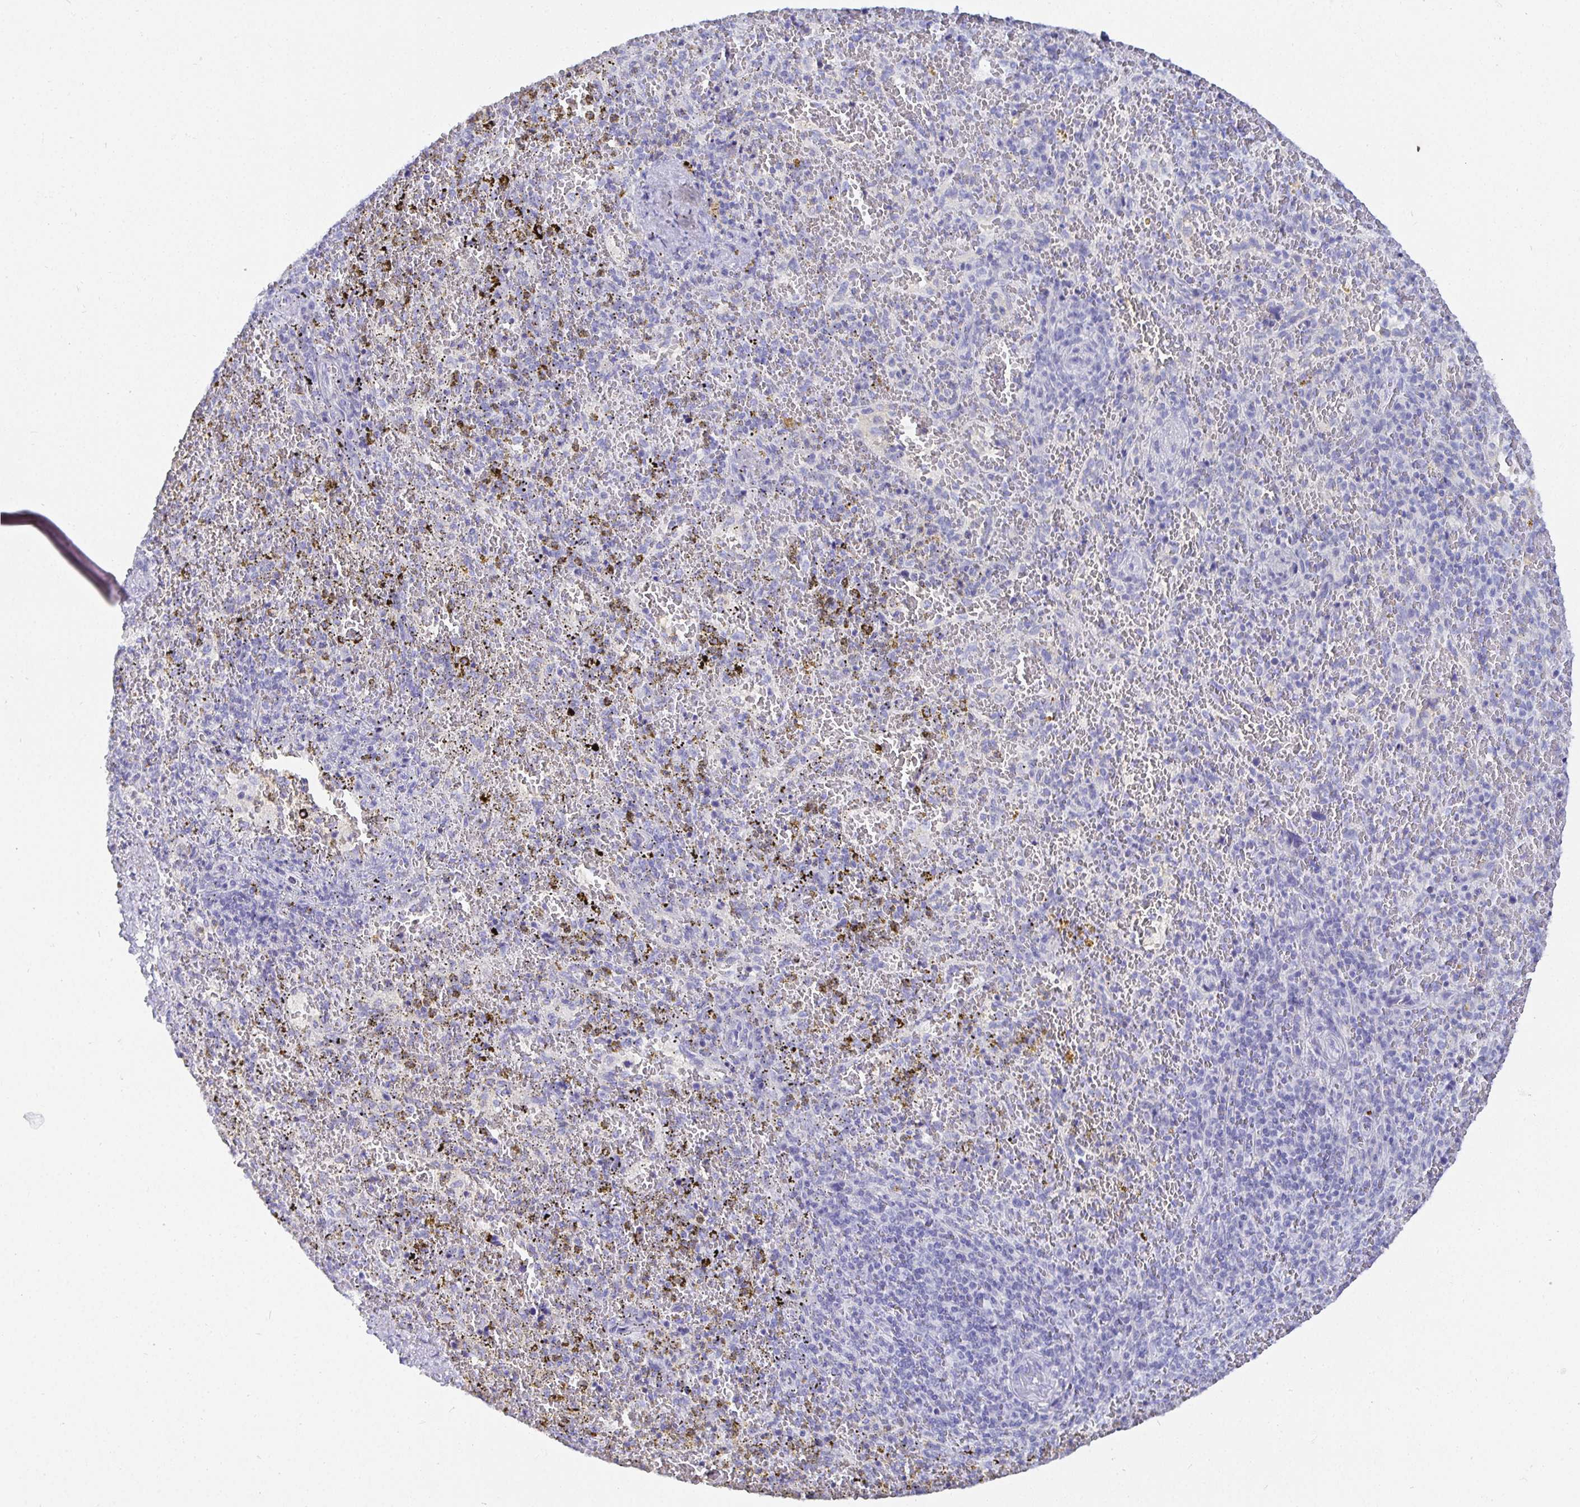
{"staining": {"intensity": "negative", "quantity": "none", "location": "none"}, "tissue": "spleen", "cell_type": "Cells in red pulp", "image_type": "normal", "snomed": [{"axis": "morphology", "description": "Normal tissue, NOS"}, {"axis": "topography", "description": "Spleen"}], "caption": "Spleen was stained to show a protein in brown. There is no significant expression in cells in red pulp. (DAB IHC with hematoxylin counter stain).", "gene": "TMEM241", "patient": {"sex": "female", "age": 50}}